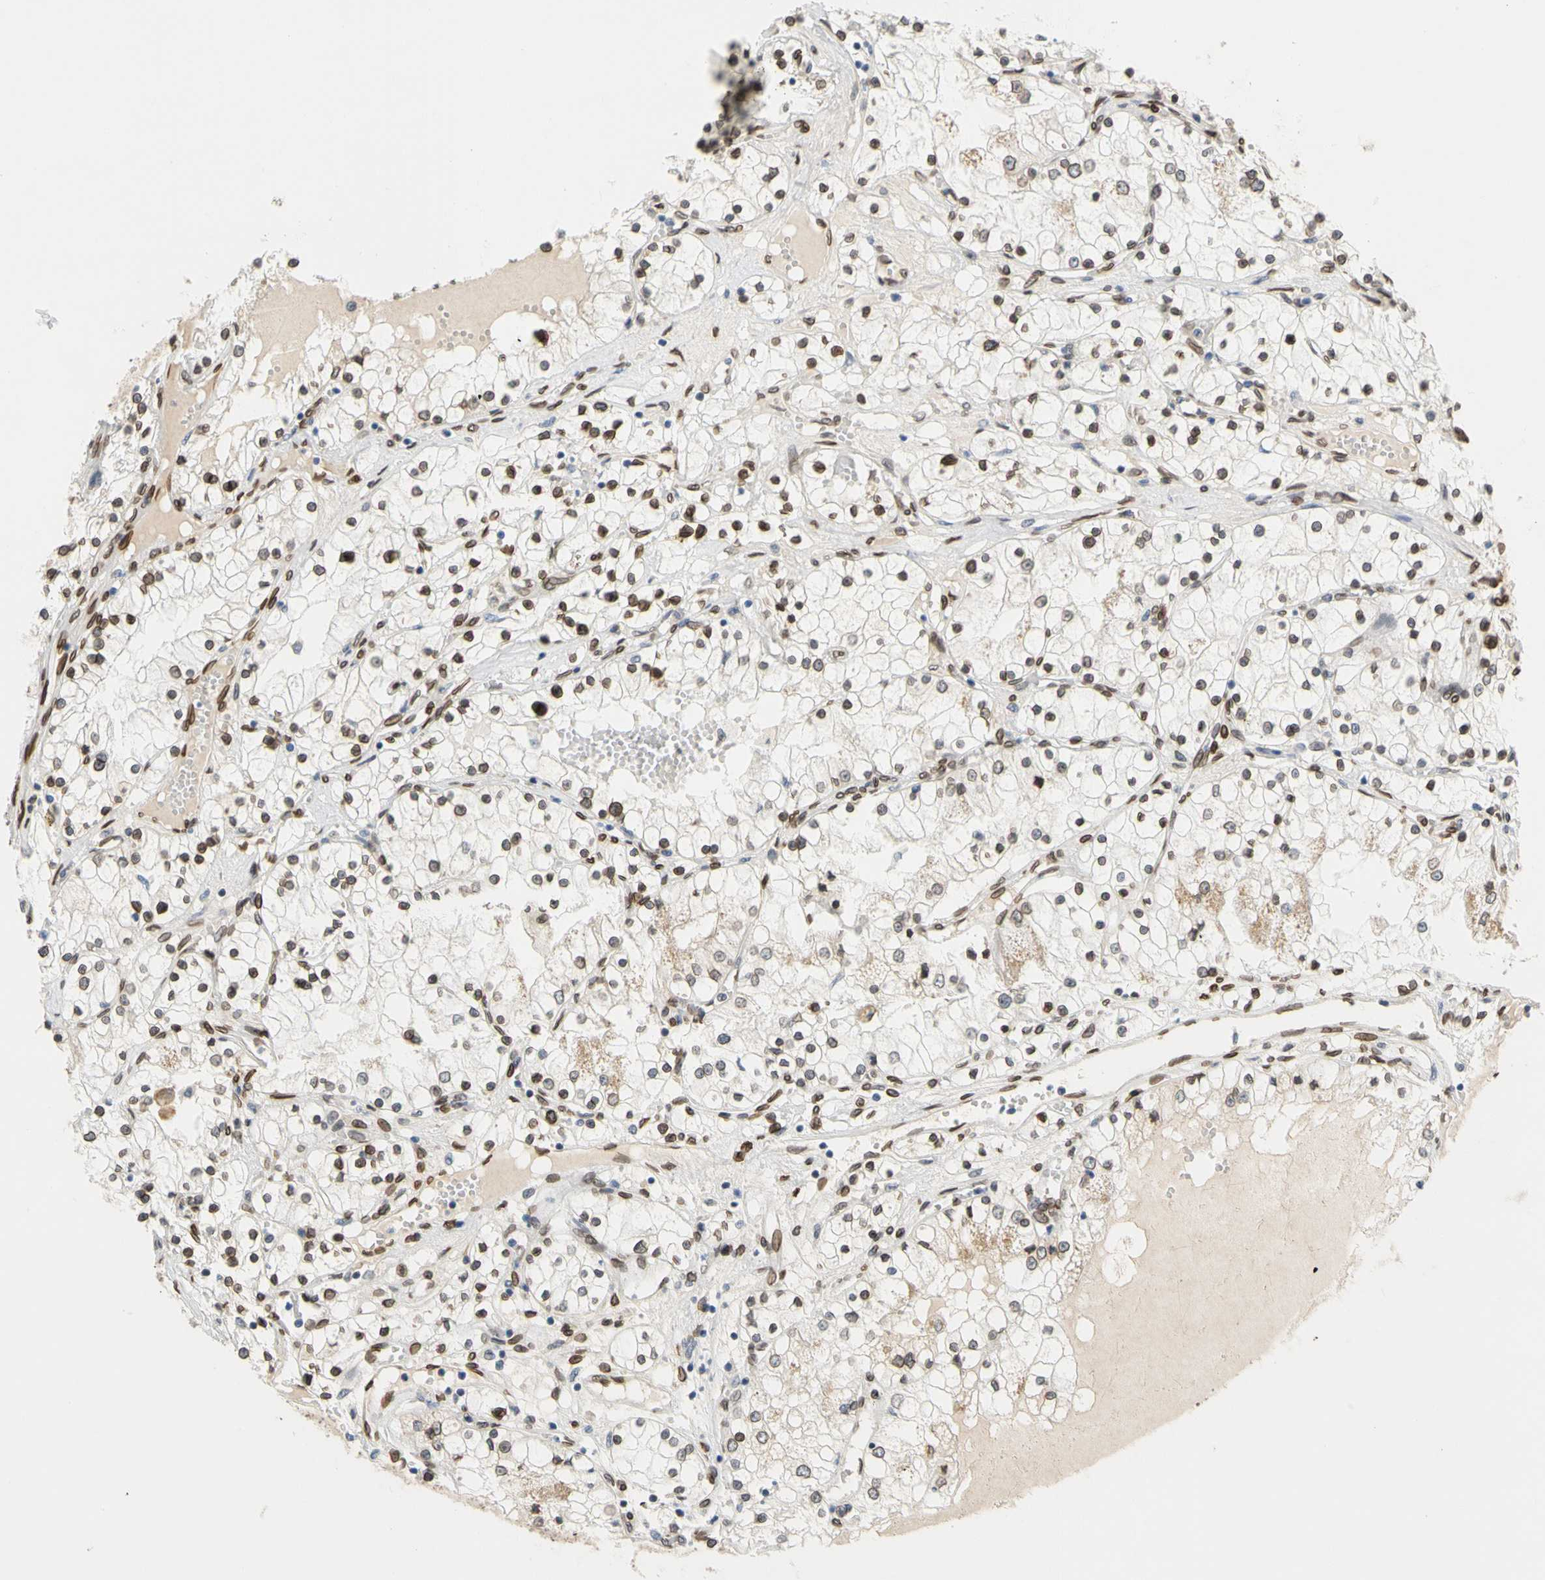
{"staining": {"intensity": "moderate", "quantity": ">75%", "location": "cytoplasmic/membranous,nuclear"}, "tissue": "renal cancer", "cell_type": "Tumor cells", "image_type": "cancer", "snomed": [{"axis": "morphology", "description": "Adenocarcinoma, NOS"}, {"axis": "topography", "description": "Kidney"}], "caption": "This is a histology image of immunohistochemistry (IHC) staining of renal adenocarcinoma, which shows moderate positivity in the cytoplasmic/membranous and nuclear of tumor cells.", "gene": "SUN1", "patient": {"sex": "male", "age": 68}}